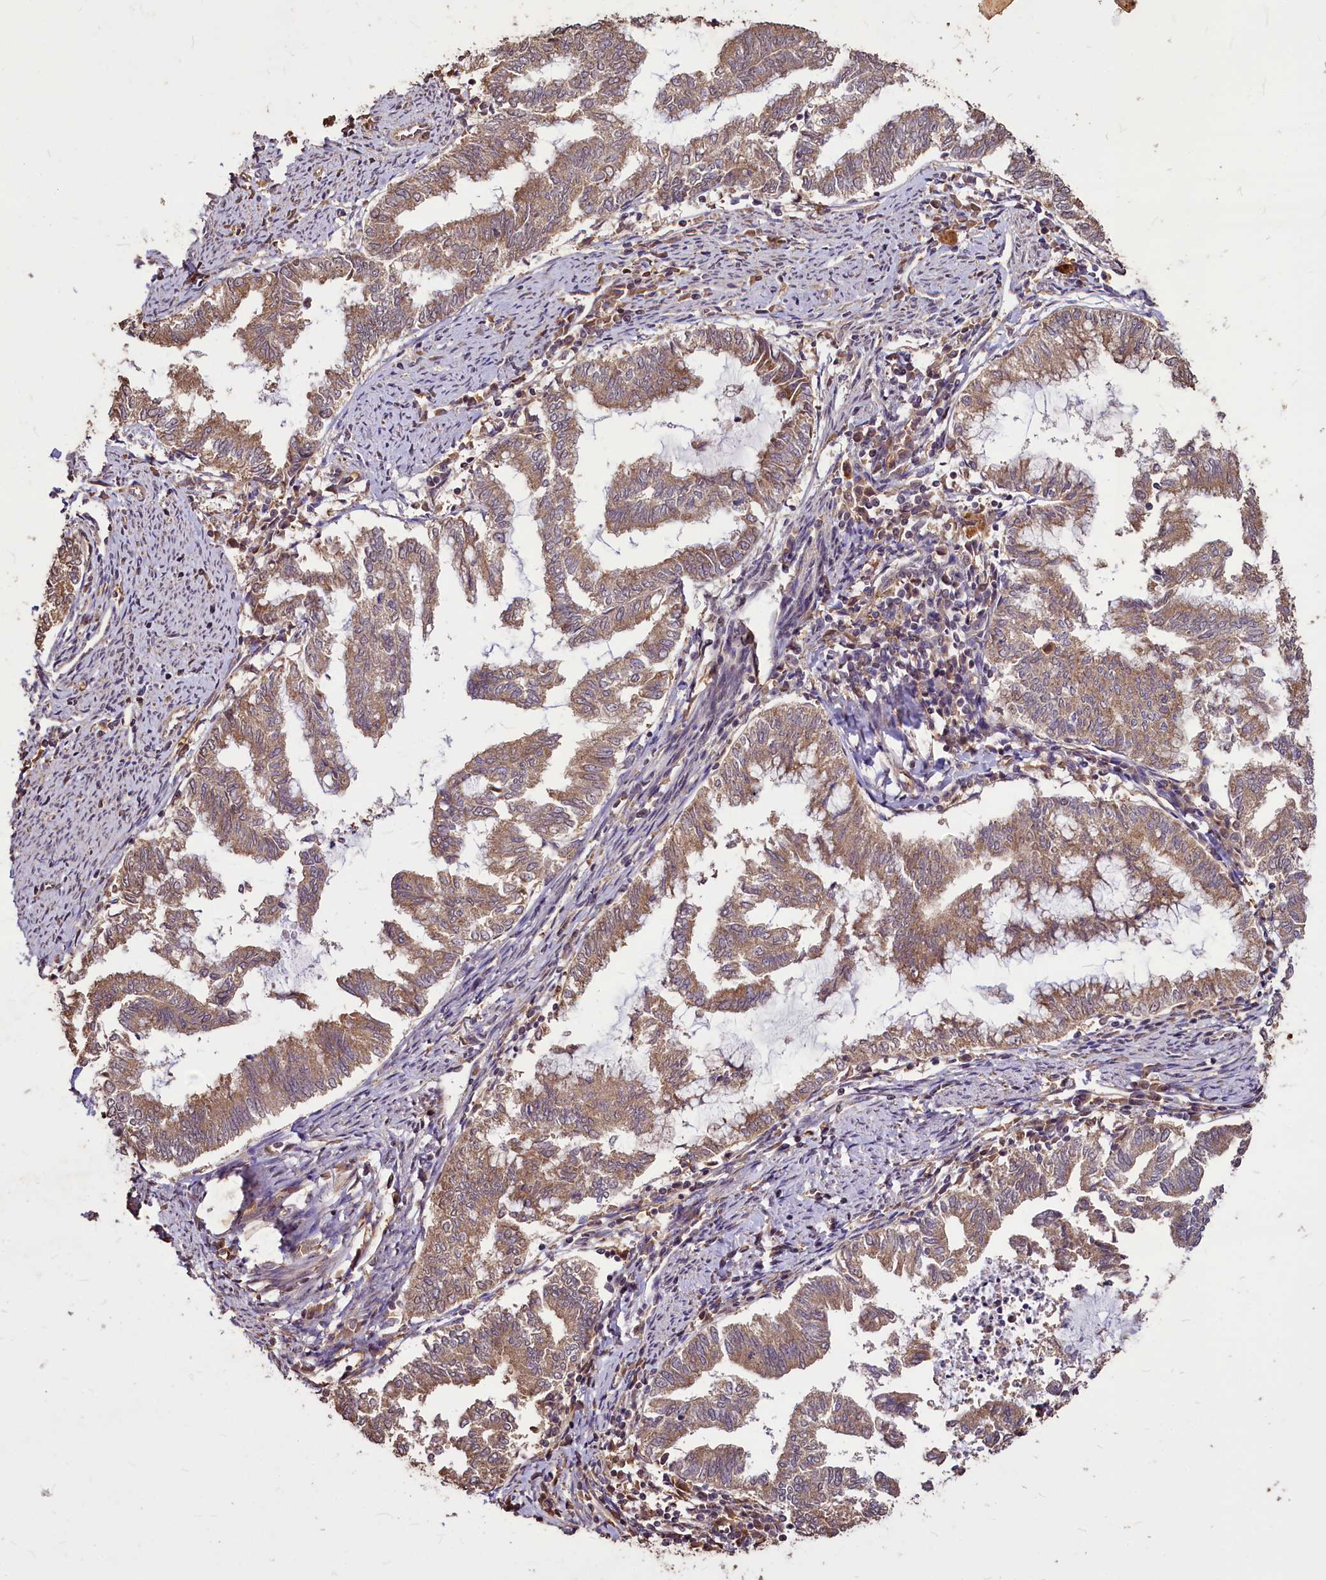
{"staining": {"intensity": "moderate", "quantity": ">75%", "location": "cytoplasmic/membranous"}, "tissue": "endometrial cancer", "cell_type": "Tumor cells", "image_type": "cancer", "snomed": [{"axis": "morphology", "description": "Adenocarcinoma, NOS"}, {"axis": "topography", "description": "Endometrium"}], "caption": "DAB immunohistochemical staining of endometrial adenocarcinoma shows moderate cytoplasmic/membranous protein staining in approximately >75% of tumor cells. The staining was performed using DAB (3,3'-diaminobenzidine), with brown indicating positive protein expression. Nuclei are stained blue with hematoxylin.", "gene": "VPS51", "patient": {"sex": "female", "age": 79}}